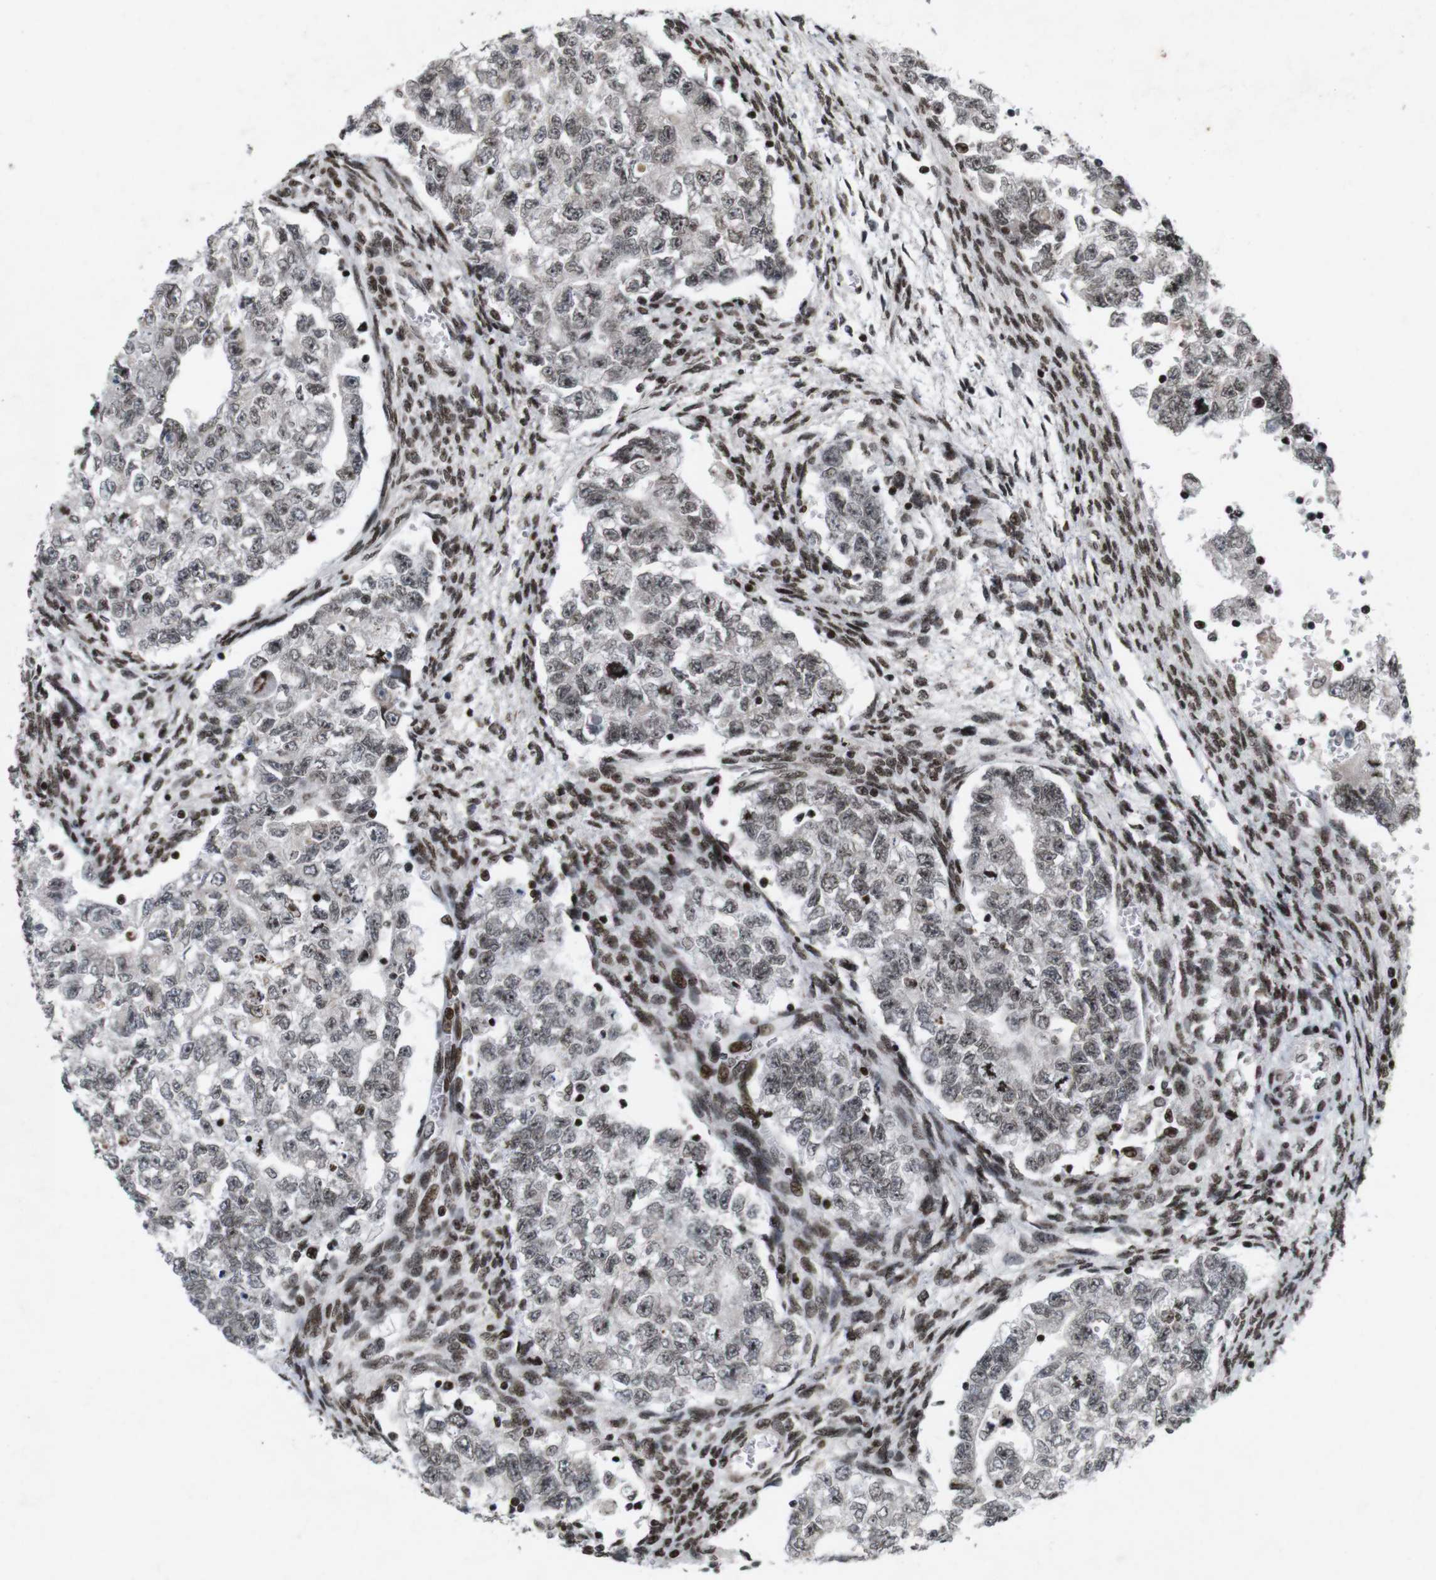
{"staining": {"intensity": "weak", "quantity": ">75%", "location": "nuclear"}, "tissue": "testis cancer", "cell_type": "Tumor cells", "image_type": "cancer", "snomed": [{"axis": "morphology", "description": "Seminoma, NOS"}, {"axis": "morphology", "description": "Carcinoma, Embryonal, NOS"}, {"axis": "topography", "description": "Testis"}], "caption": "Protein staining of testis seminoma tissue demonstrates weak nuclear expression in approximately >75% of tumor cells.", "gene": "MAGEH1", "patient": {"sex": "male", "age": 38}}